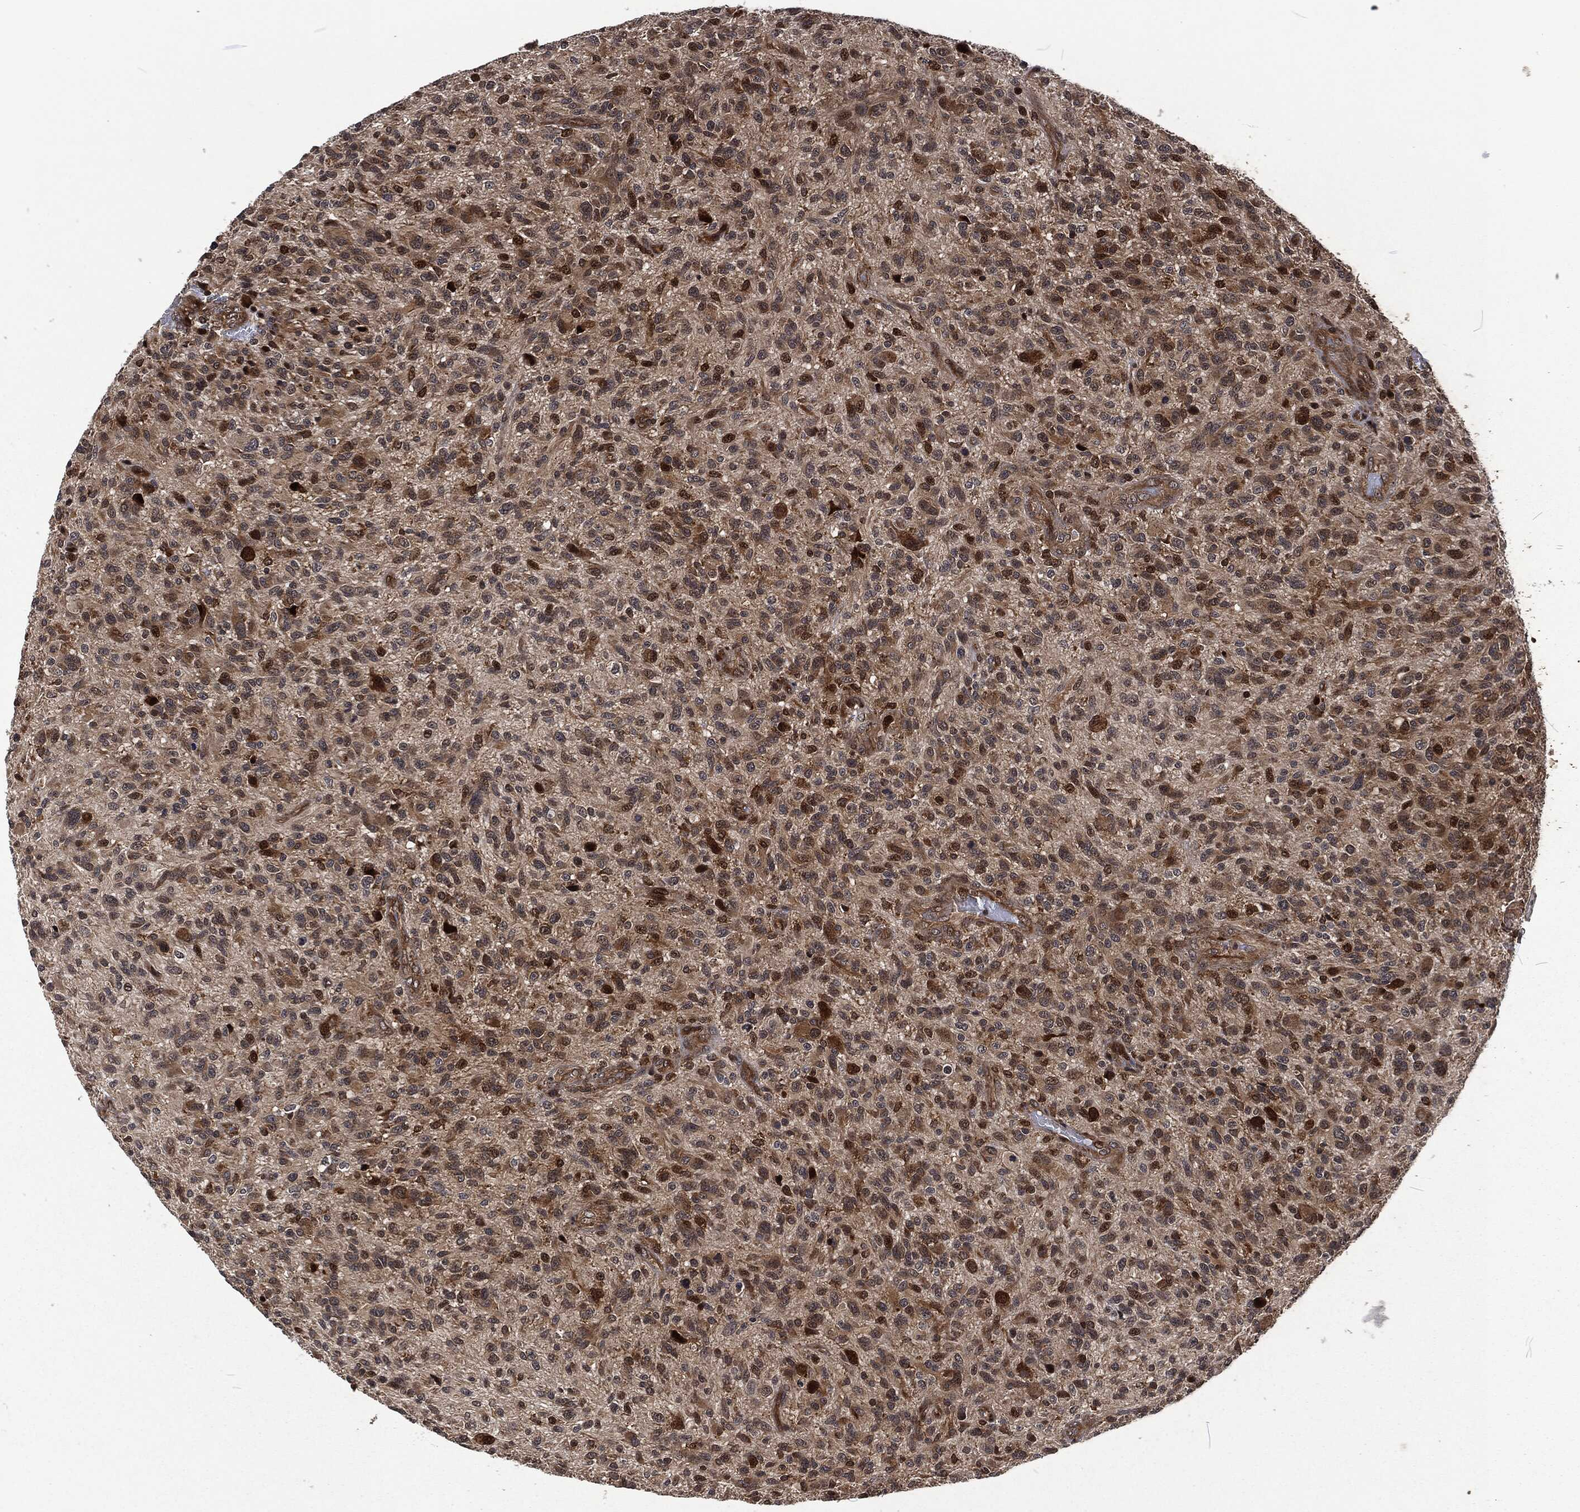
{"staining": {"intensity": "moderate", "quantity": "25%-75%", "location": "cytoplasmic/membranous"}, "tissue": "glioma", "cell_type": "Tumor cells", "image_type": "cancer", "snomed": [{"axis": "morphology", "description": "Glioma, malignant, High grade"}, {"axis": "topography", "description": "Brain"}], "caption": "This micrograph demonstrates immunohistochemistry staining of human glioma, with medium moderate cytoplasmic/membranous expression in about 25%-75% of tumor cells.", "gene": "CMPK2", "patient": {"sex": "male", "age": 47}}